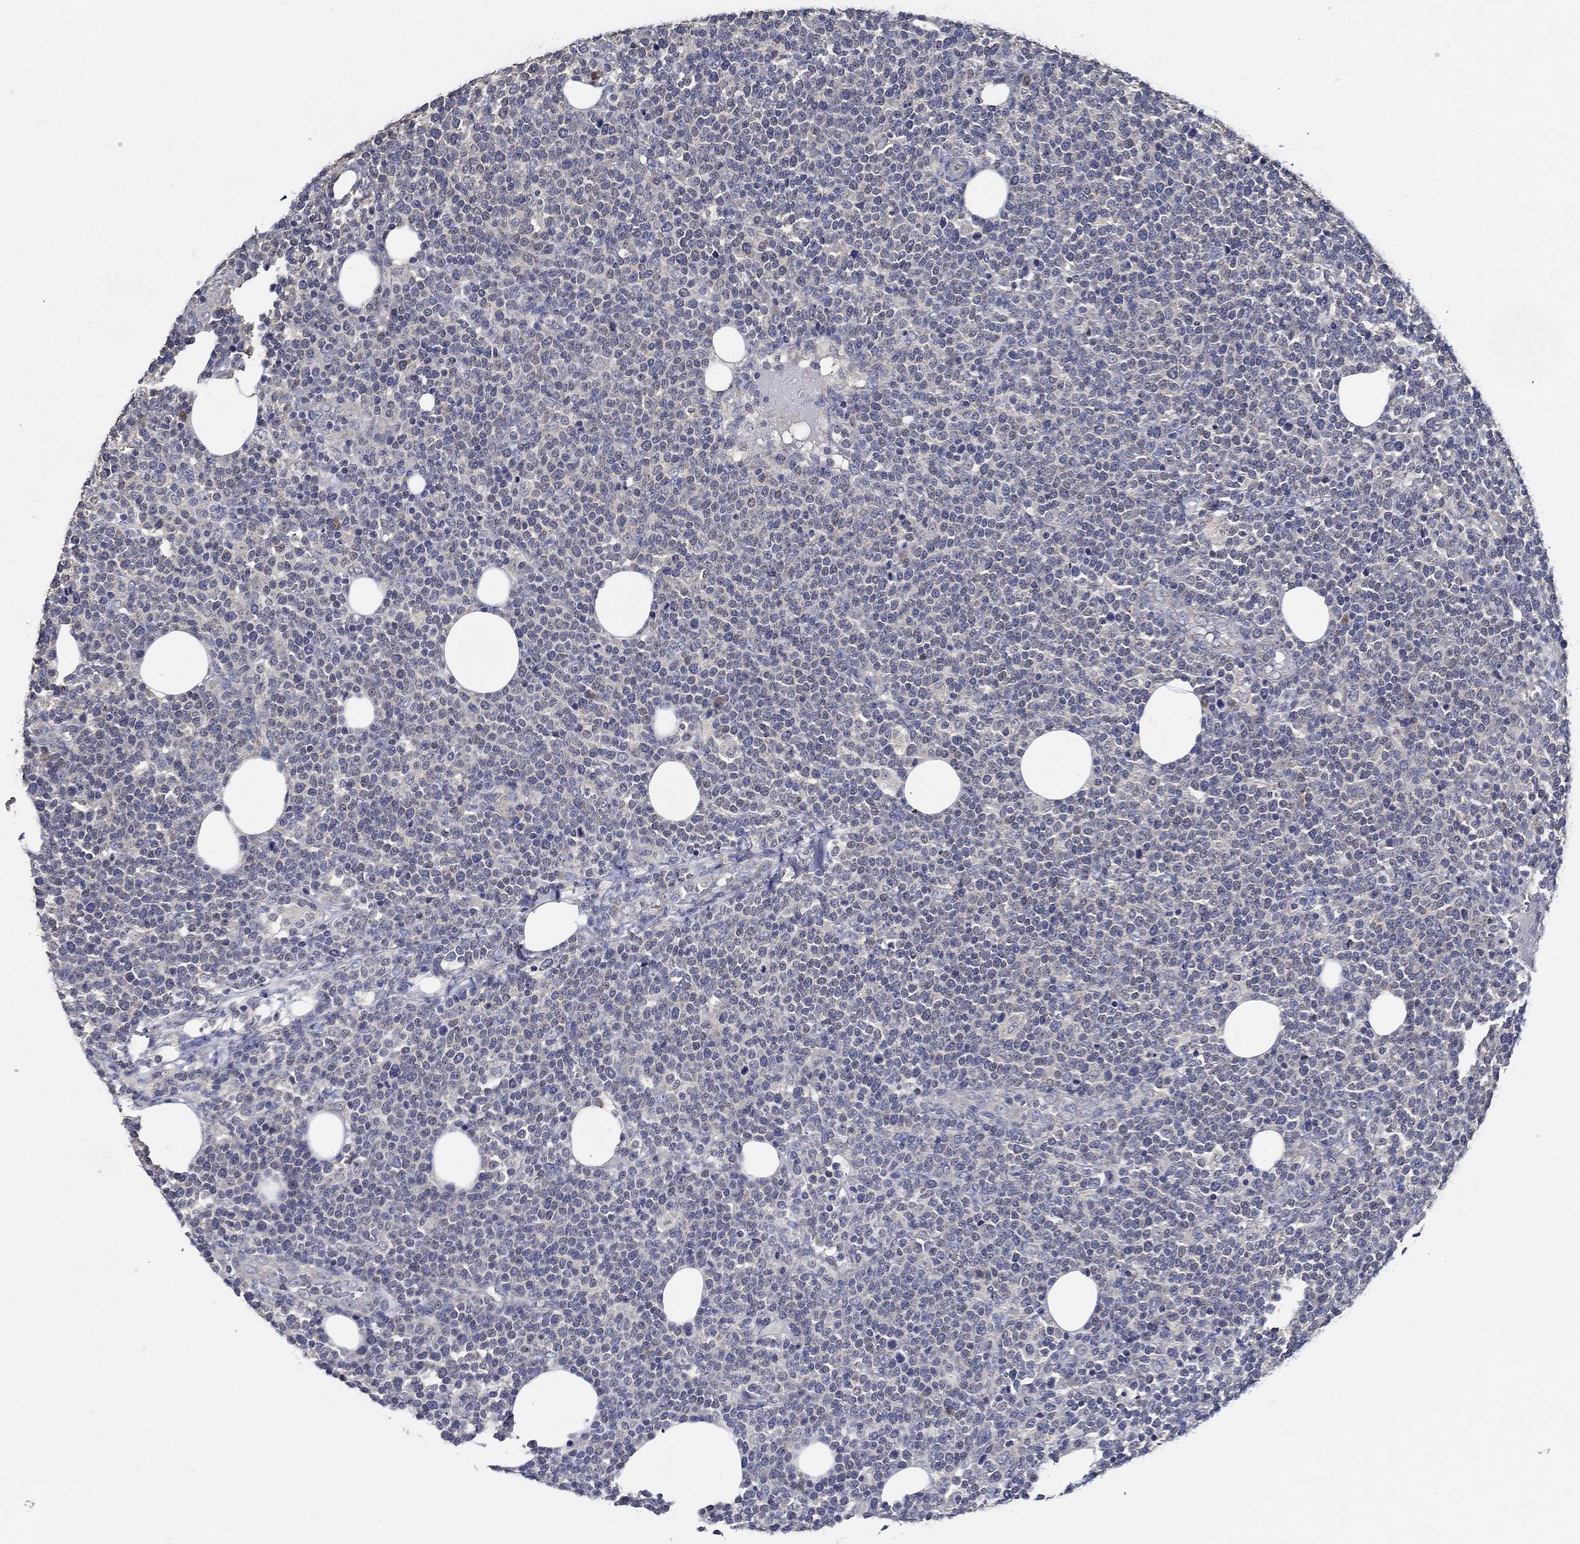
{"staining": {"intensity": "negative", "quantity": "none", "location": "none"}, "tissue": "lymphoma", "cell_type": "Tumor cells", "image_type": "cancer", "snomed": [{"axis": "morphology", "description": "Malignant lymphoma, non-Hodgkin's type, High grade"}, {"axis": "topography", "description": "Lymph node"}], "caption": "DAB immunohistochemical staining of malignant lymphoma, non-Hodgkin's type (high-grade) shows no significant expression in tumor cells.", "gene": "WDR53", "patient": {"sex": "male", "age": 61}}